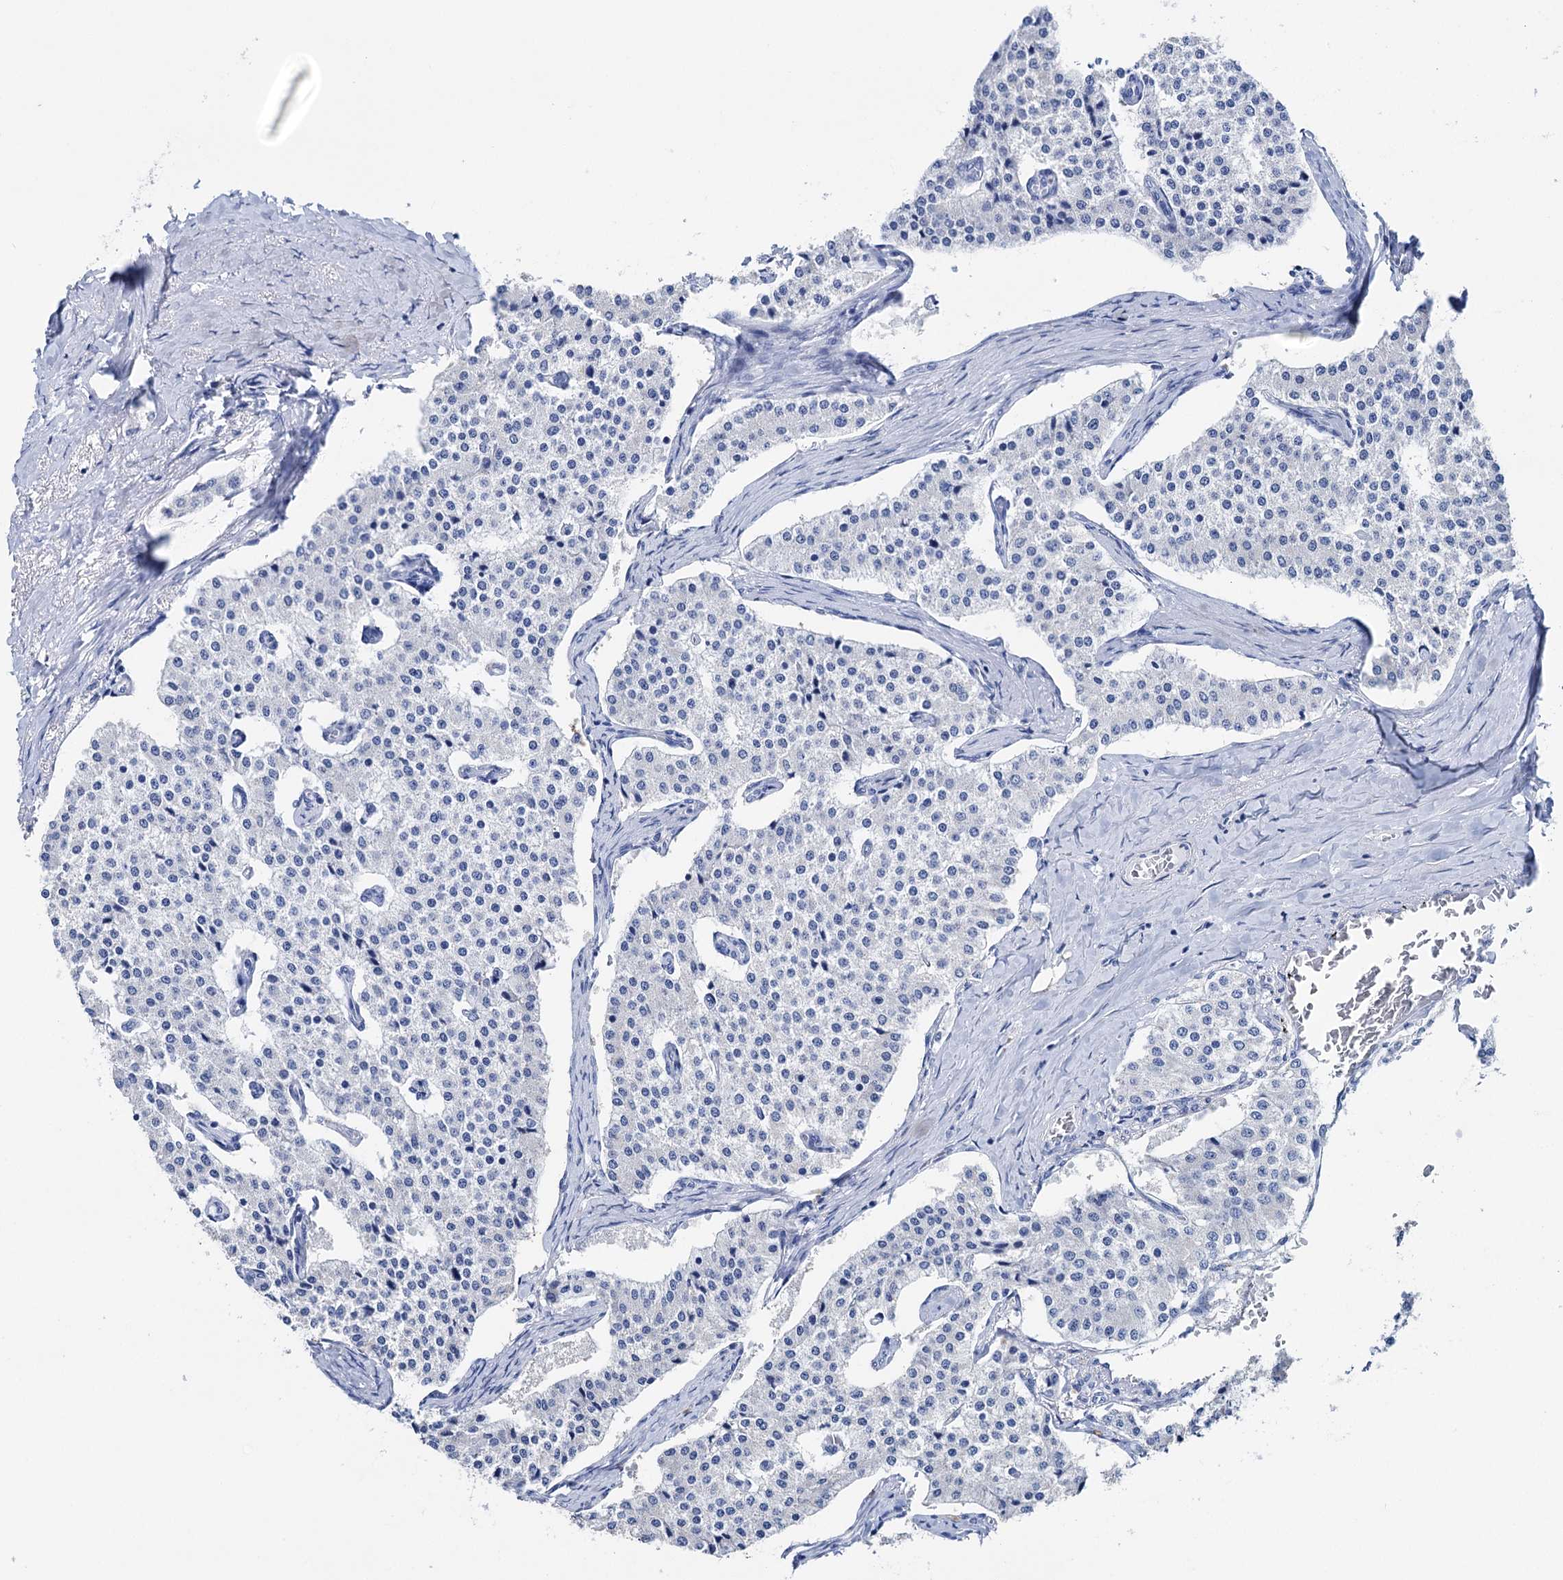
{"staining": {"intensity": "negative", "quantity": "none", "location": "none"}, "tissue": "carcinoid", "cell_type": "Tumor cells", "image_type": "cancer", "snomed": [{"axis": "morphology", "description": "Carcinoid, malignant, NOS"}, {"axis": "topography", "description": "Colon"}], "caption": "Carcinoid (malignant) was stained to show a protein in brown. There is no significant positivity in tumor cells. (DAB (3,3'-diaminobenzidine) immunohistochemistry (IHC) visualized using brightfield microscopy, high magnification).", "gene": "BRINP1", "patient": {"sex": "female", "age": 52}}